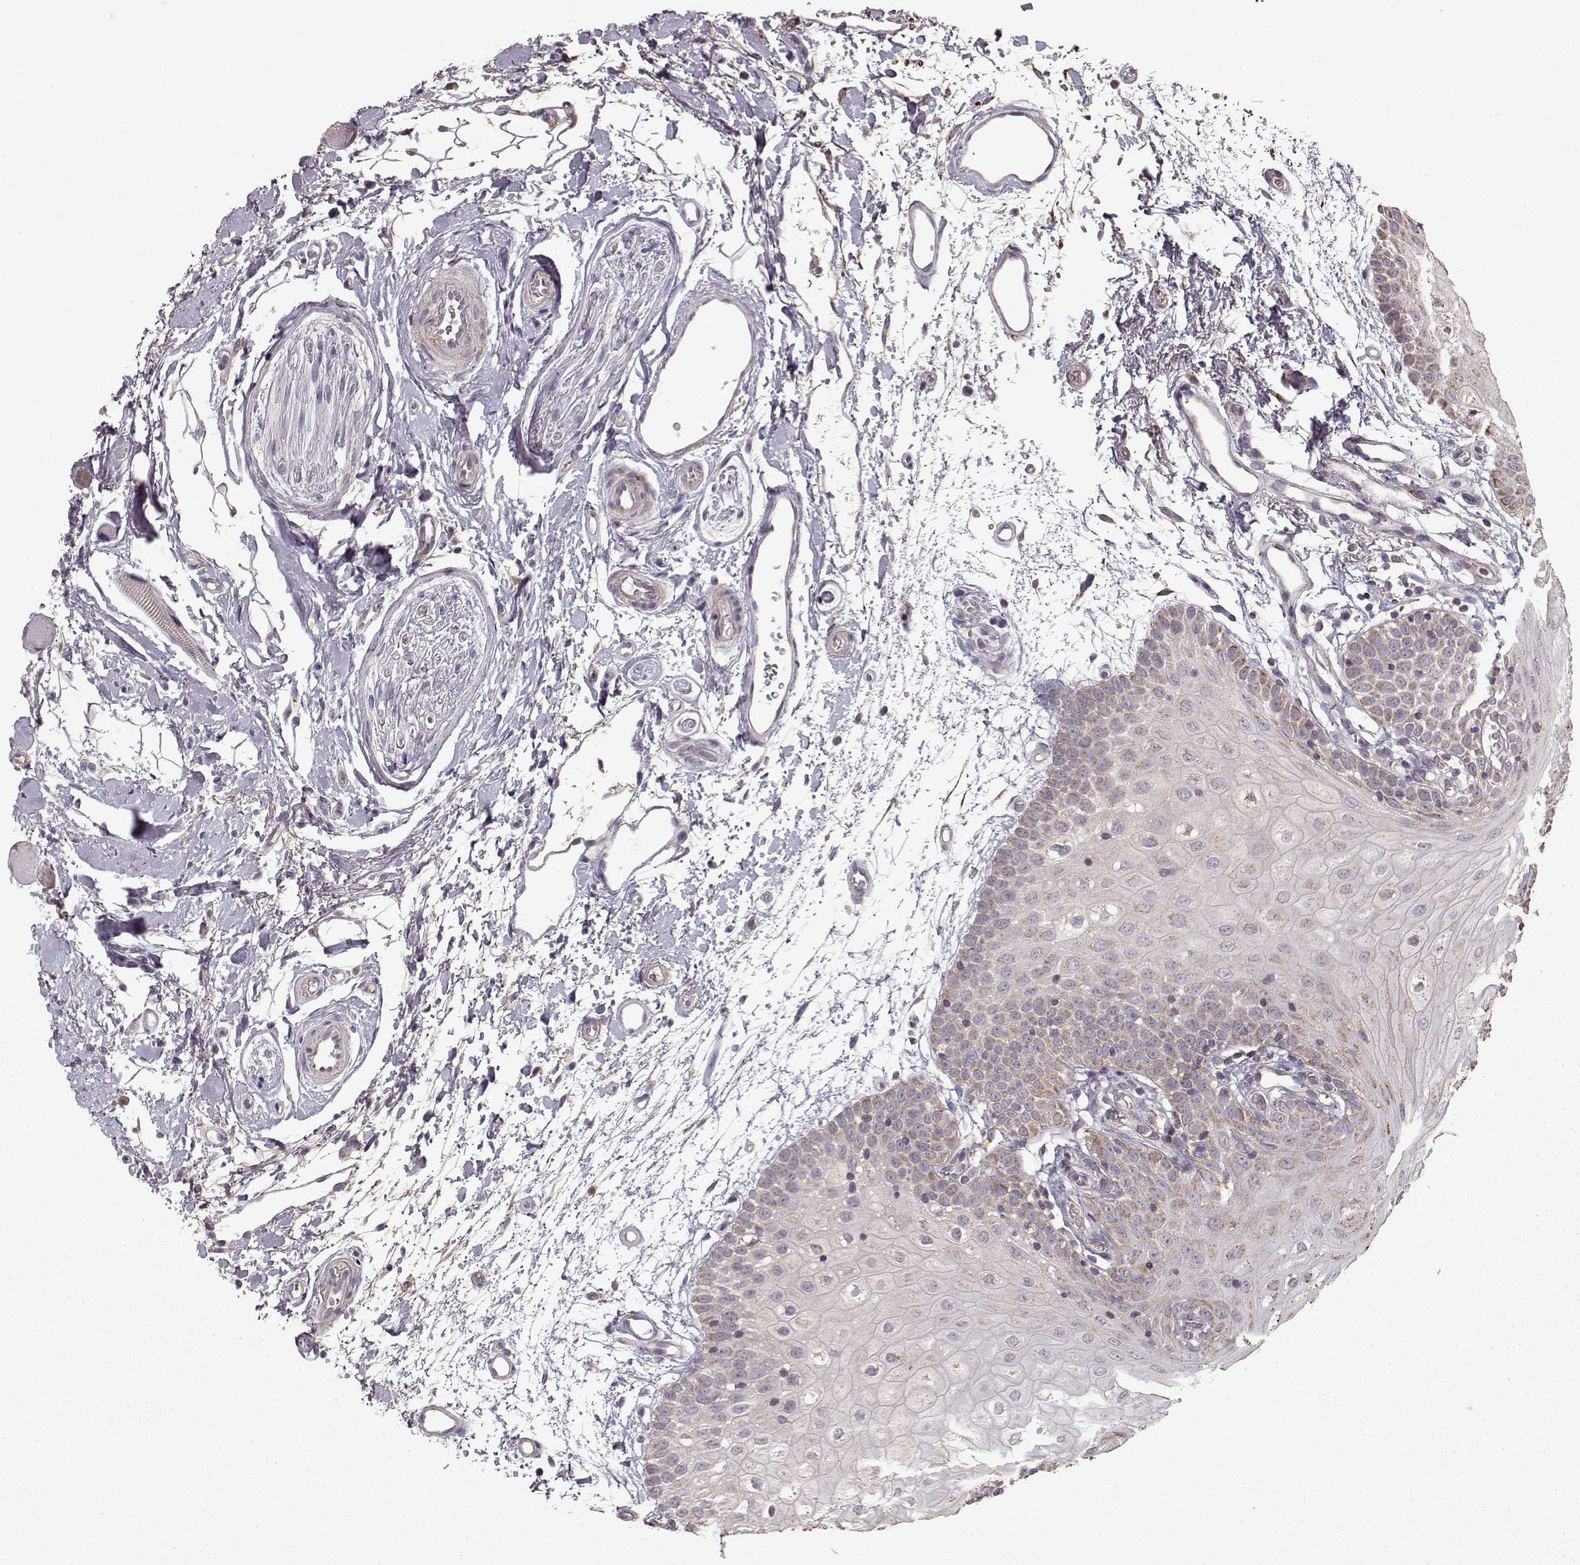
{"staining": {"intensity": "moderate", "quantity": "<25%", "location": "cytoplasmic/membranous"}, "tissue": "oral mucosa", "cell_type": "Squamous epithelial cells", "image_type": "normal", "snomed": [{"axis": "morphology", "description": "Normal tissue, NOS"}, {"axis": "morphology", "description": "Squamous cell carcinoma, NOS"}, {"axis": "topography", "description": "Oral tissue"}, {"axis": "topography", "description": "Head-Neck"}], "caption": "Protein staining of benign oral mucosa shows moderate cytoplasmic/membranous staining in about <25% of squamous epithelial cells. (IHC, brightfield microscopy, high magnification).", "gene": "CMTM3", "patient": {"sex": "female", "age": 75}}